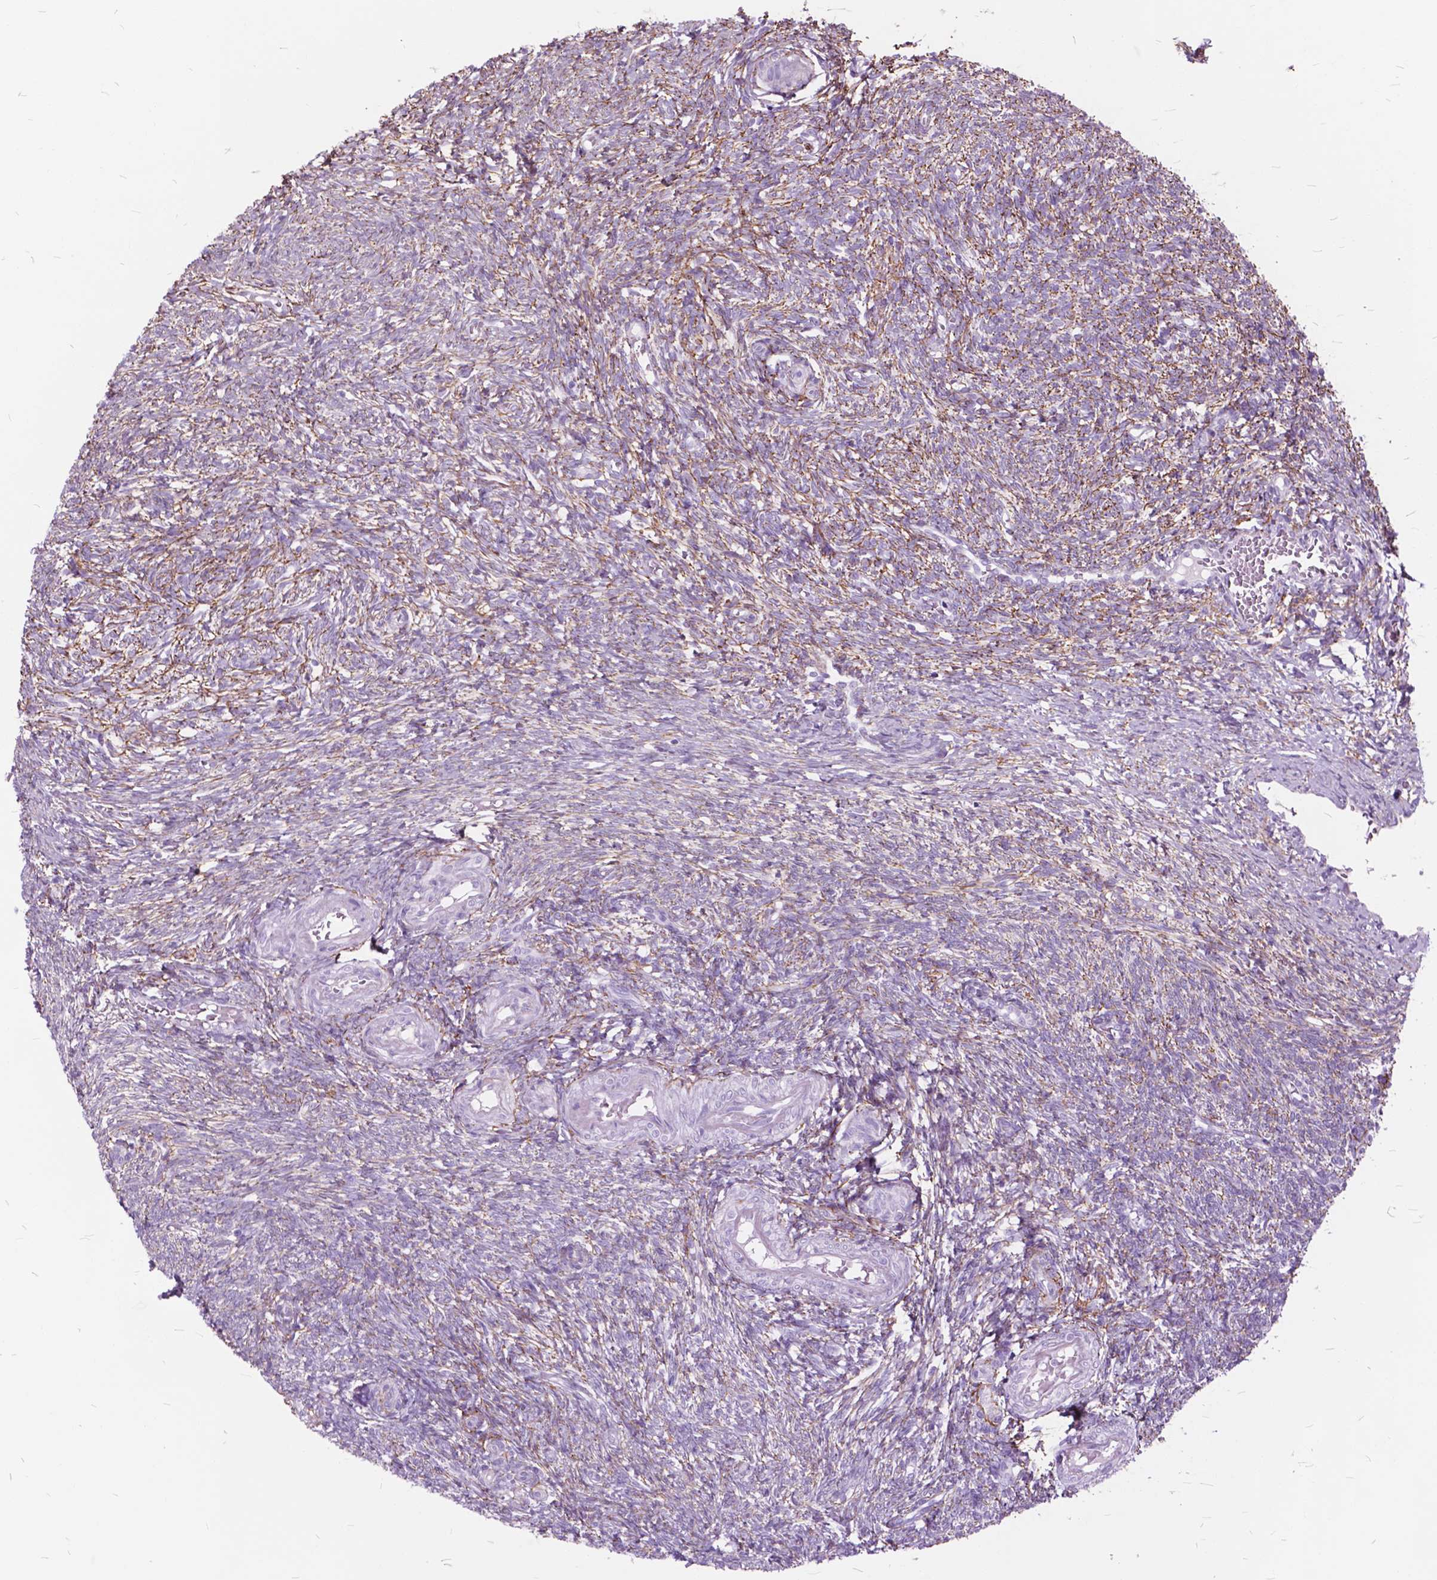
{"staining": {"intensity": "moderate", "quantity": "<25%", "location": "cytoplasmic/membranous"}, "tissue": "ovary", "cell_type": "Follicle cells", "image_type": "normal", "snomed": [{"axis": "morphology", "description": "Normal tissue, NOS"}, {"axis": "topography", "description": "Ovary"}], "caption": "Follicle cells reveal low levels of moderate cytoplasmic/membranous expression in about <25% of cells in benign human ovary.", "gene": "GDF9", "patient": {"sex": "female", "age": 39}}